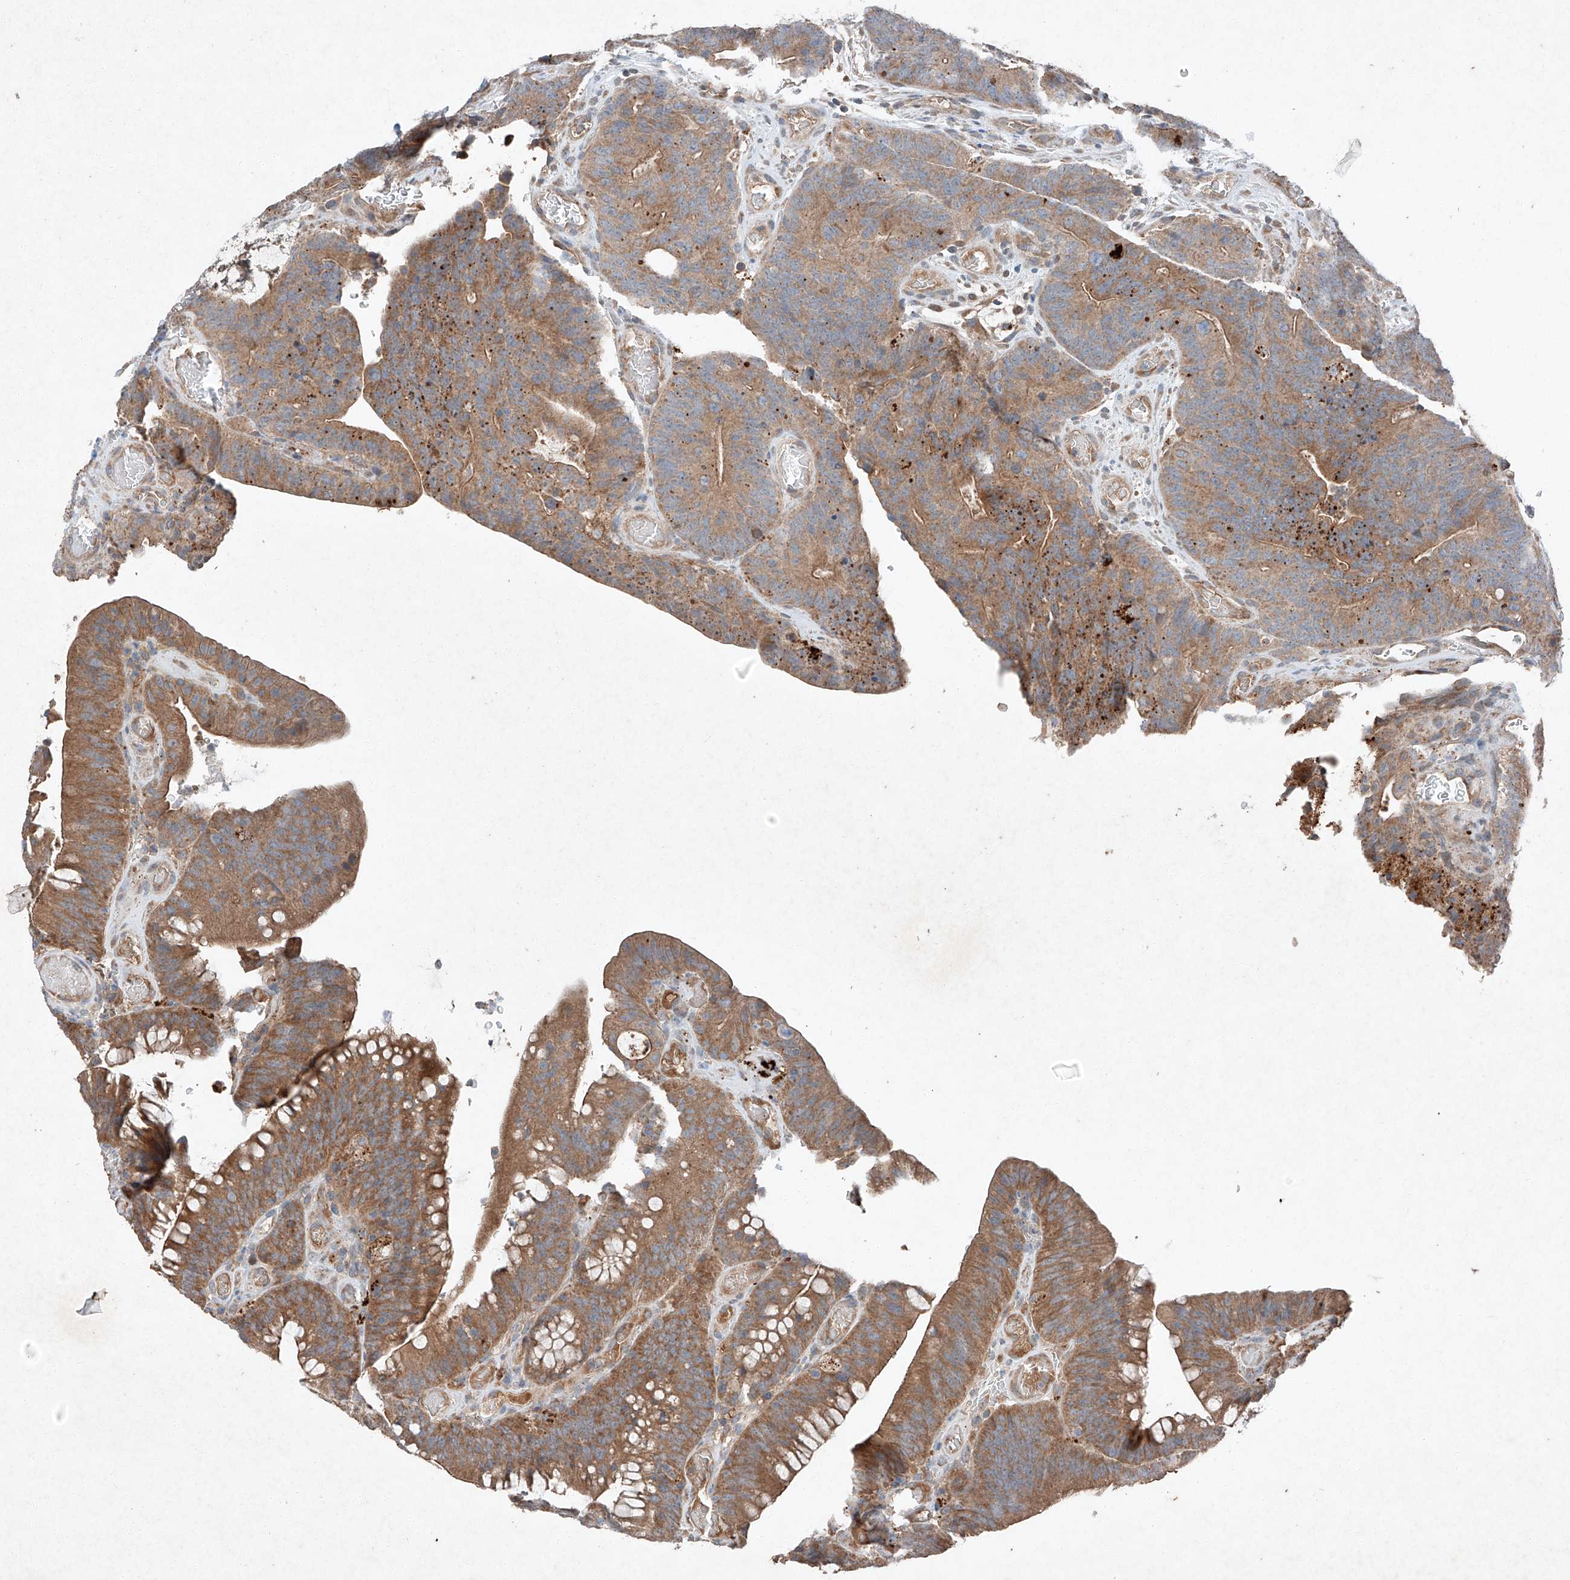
{"staining": {"intensity": "moderate", "quantity": ">75%", "location": "cytoplasmic/membranous"}, "tissue": "colorectal cancer", "cell_type": "Tumor cells", "image_type": "cancer", "snomed": [{"axis": "morphology", "description": "Normal tissue, NOS"}, {"axis": "topography", "description": "Colon"}], "caption": "IHC photomicrograph of neoplastic tissue: colorectal cancer stained using IHC displays medium levels of moderate protein expression localized specifically in the cytoplasmic/membranous of tumor cells, appearing as a cytoplasmic/membranous brown color.", "gene": "RUSC1", "patient": {"sex": "female", "age": 82}}